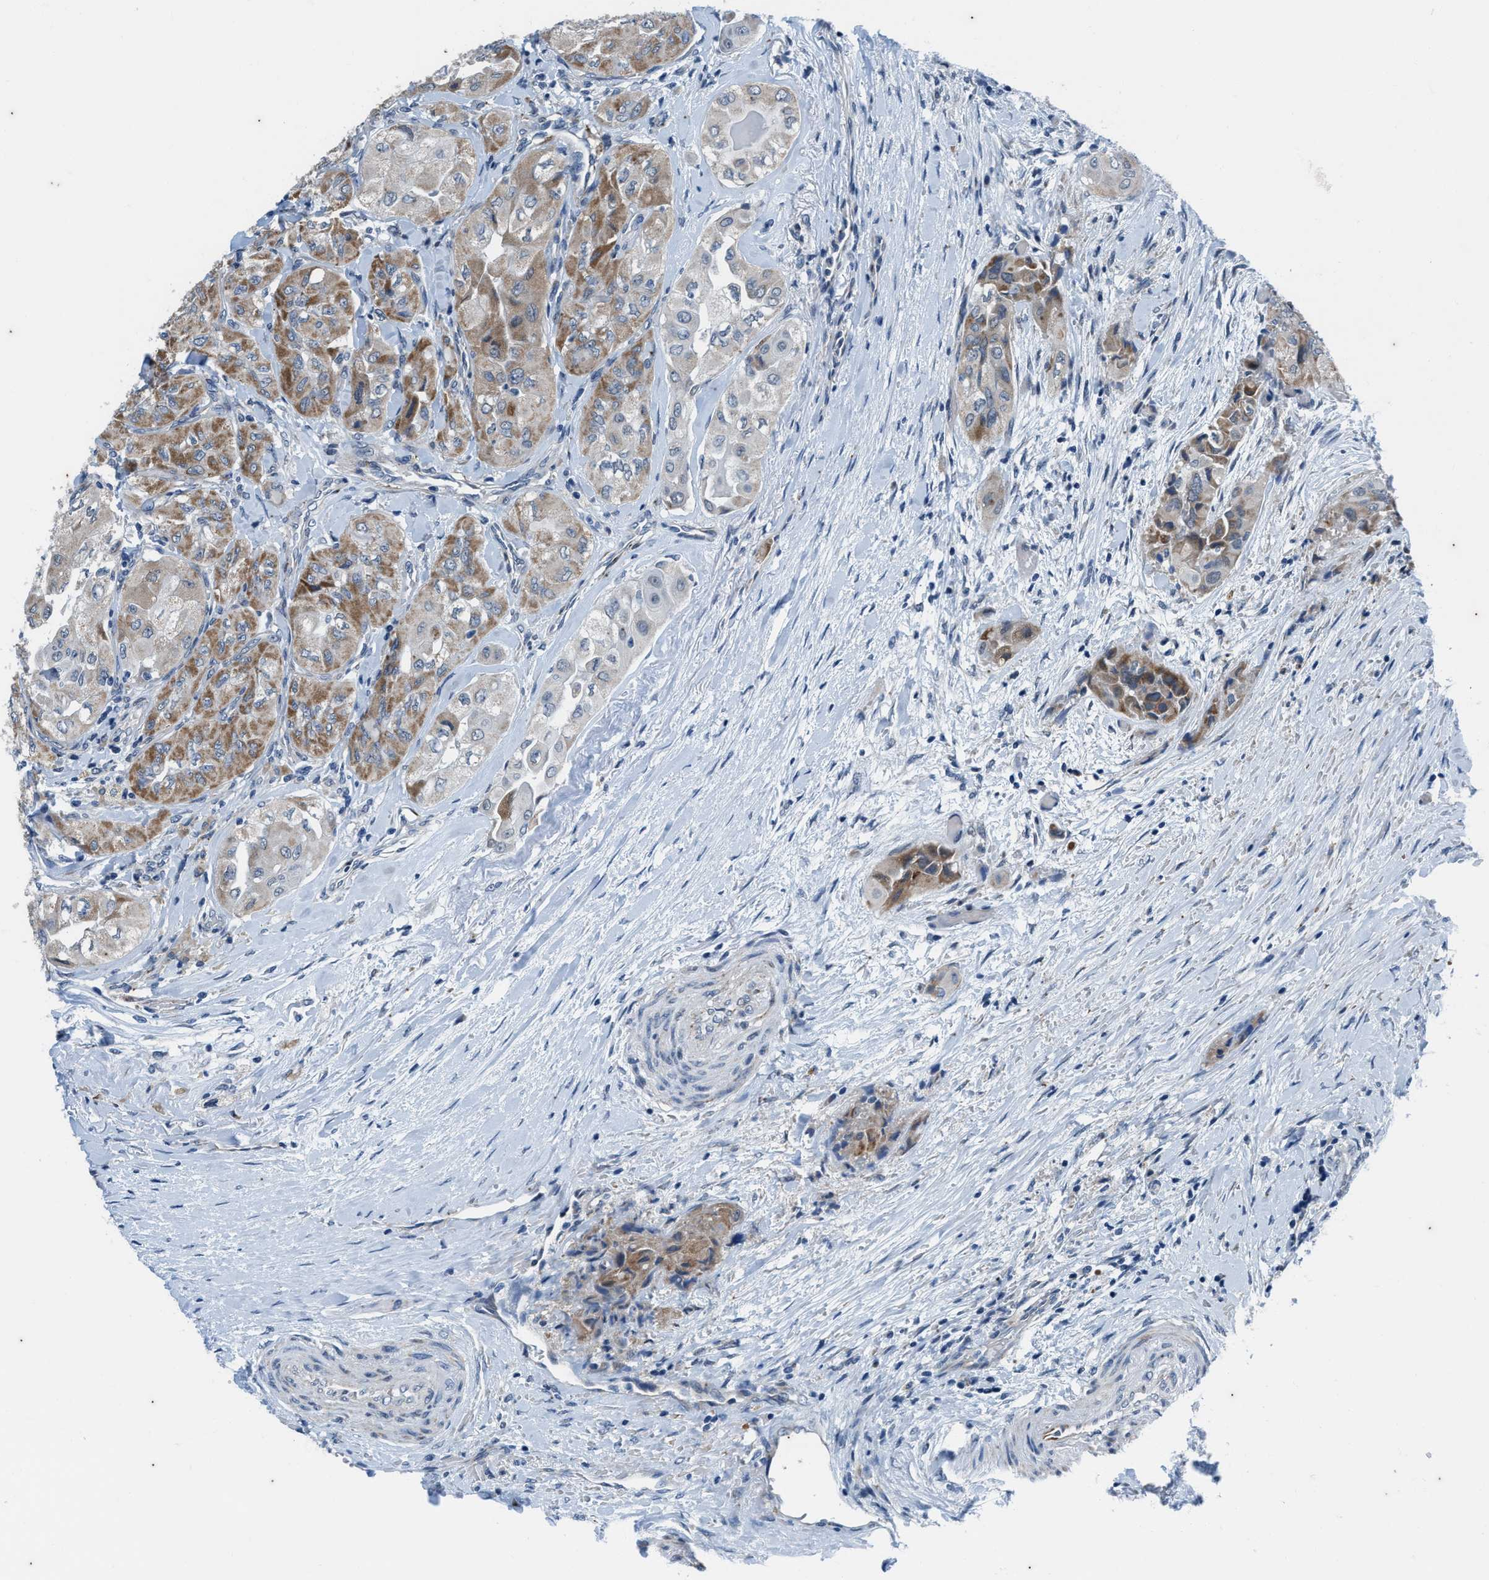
{"staining": {"intensity": "moderate", "quantity": "25%-75%", "location": "cytoplasmic/membranous"}, "tissue": "thyroid cancer", "cell_type": "Tumor cells", "image_type": "cancer", "snomed": [{"axis": "morphology", "description": "Papillary adenocarcinoma, NOS"}, {"axis": "topography", "description": "Thyroid gland"}], "caption": "Tumor cells demonstrate medium levels of moderate cytoplasmic/membranous positivity in about 25%-75% of cells in human papillary adenocarcinoma (thyroid).", "gene": "KIF24", "patient": {"sex": "female", "age": 59}}